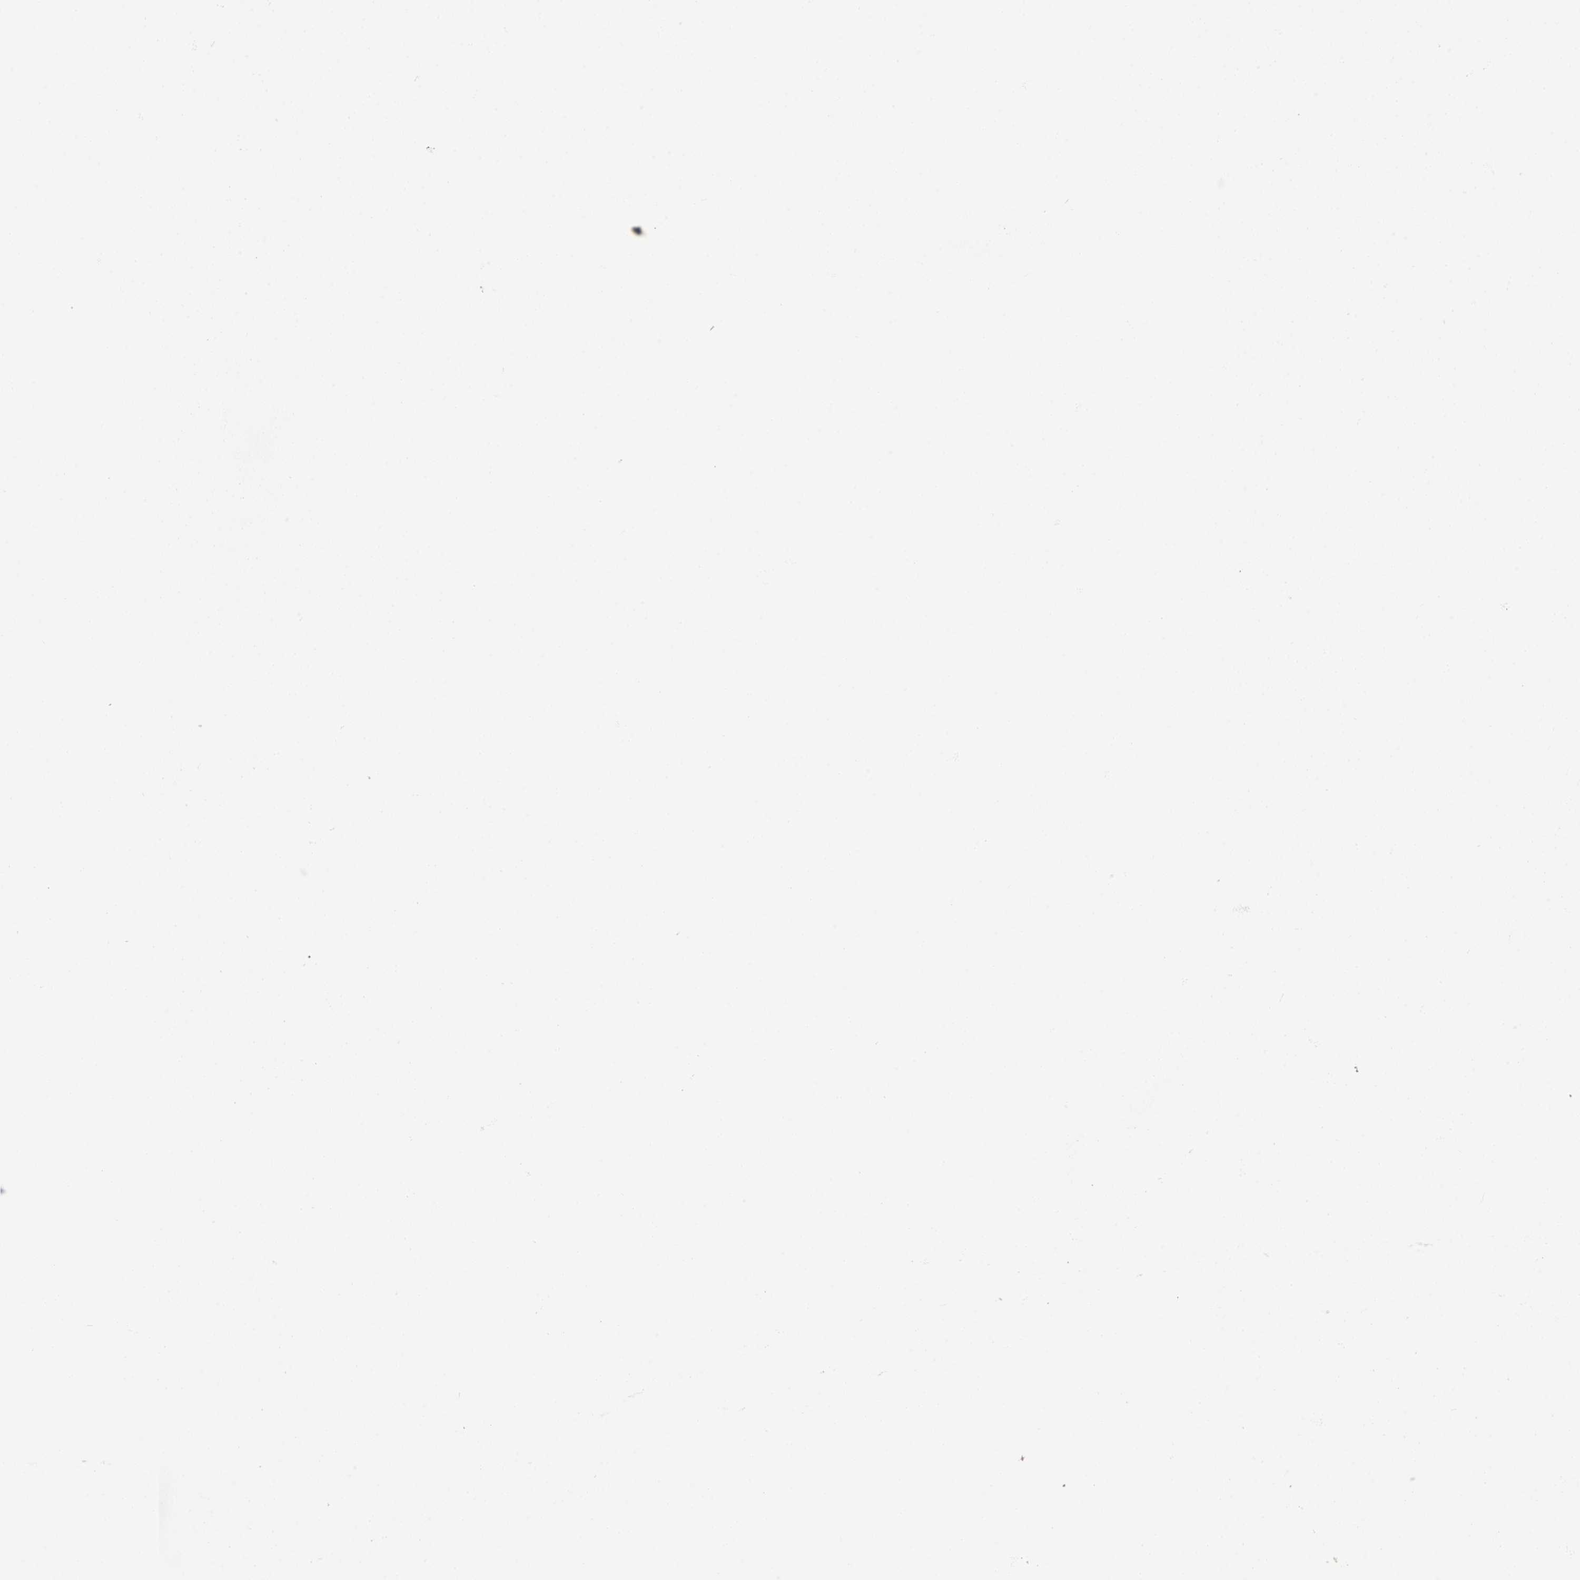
{"staining": {"intensity": "weak", "quantity": "<25%", "location": "cytoplasmic/membranous"}, "tissue": "breast cancer", "cell_type": "Tumor cells", "image_type": "cancer", "snomed": [{"axis": "morphology", "description": "Duct carcinoma"}, {"axis": "topography", "description": "Breast"}], "caption": "The image exhibits no staining of tumor cells in breast cancer (intraductal carcinoma).", "gene": "CAPZA3", "patient": {"sex": "female", "age": 83}}